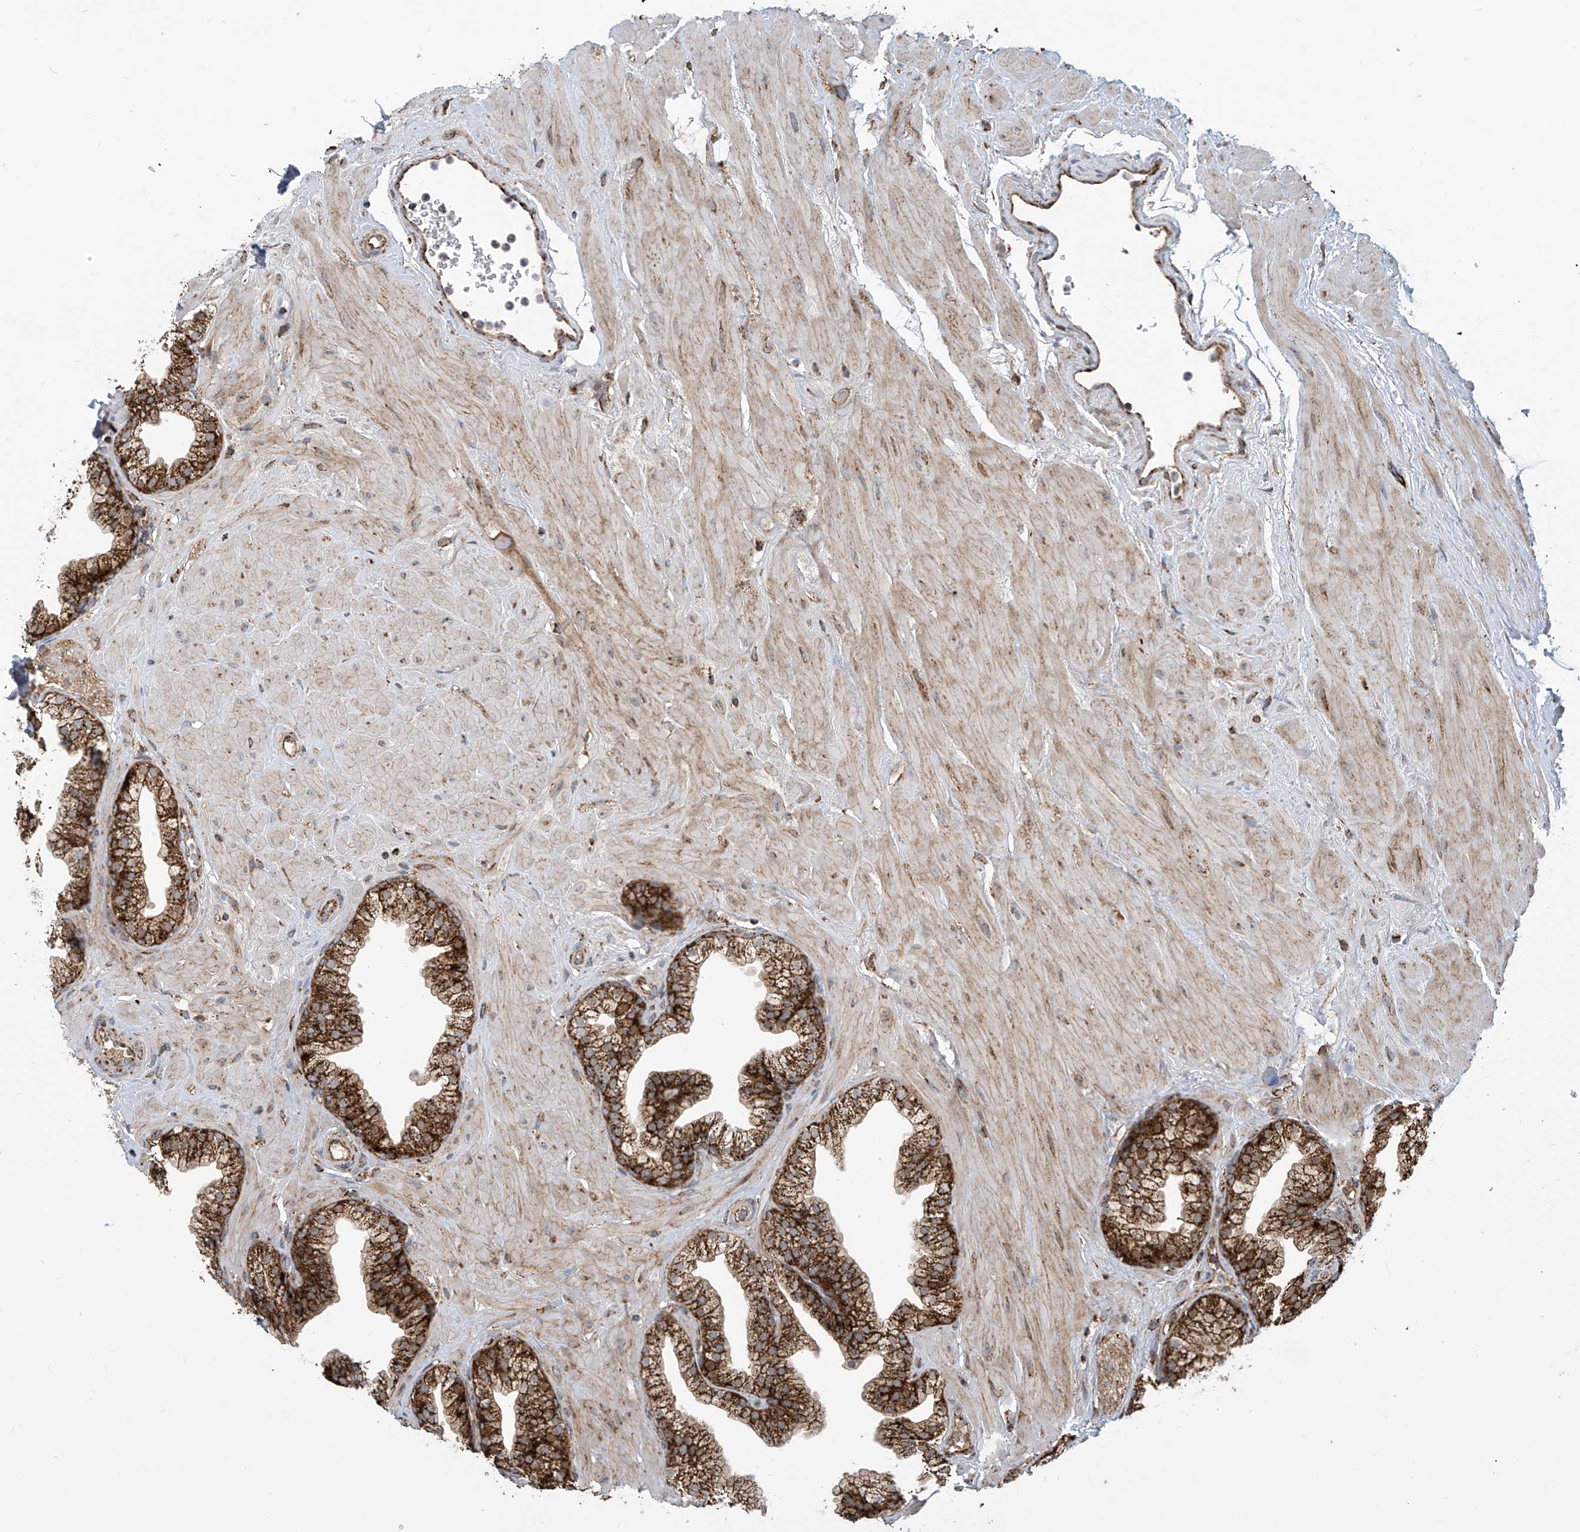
{"staining": {"intensity": "strong", "quantity": ">75%", "location": "cytoplasmic/membranous"}, "tissue": "prostate", "cell_type": "Glandular cells", "image_type": "normal", "snomed": [{"axis": "morphology", "description": "Normal tissue, NOS"}, {"axis": "morphology", "description": "Urothelial carcinoma, Low grade"}, {"axis": "topography", "description": "Urinary bladder"}, {"axis": "topography", "description": "Prostate"}], "caption": "About >75% of glandular cells in unremarkable prostate demonstrate strong cytoplasmic/membranous protein positivity as visualized by brown immunohistochemical staining.", "gene": "COX10", "patient": {"sex": "male", "age": 60}}